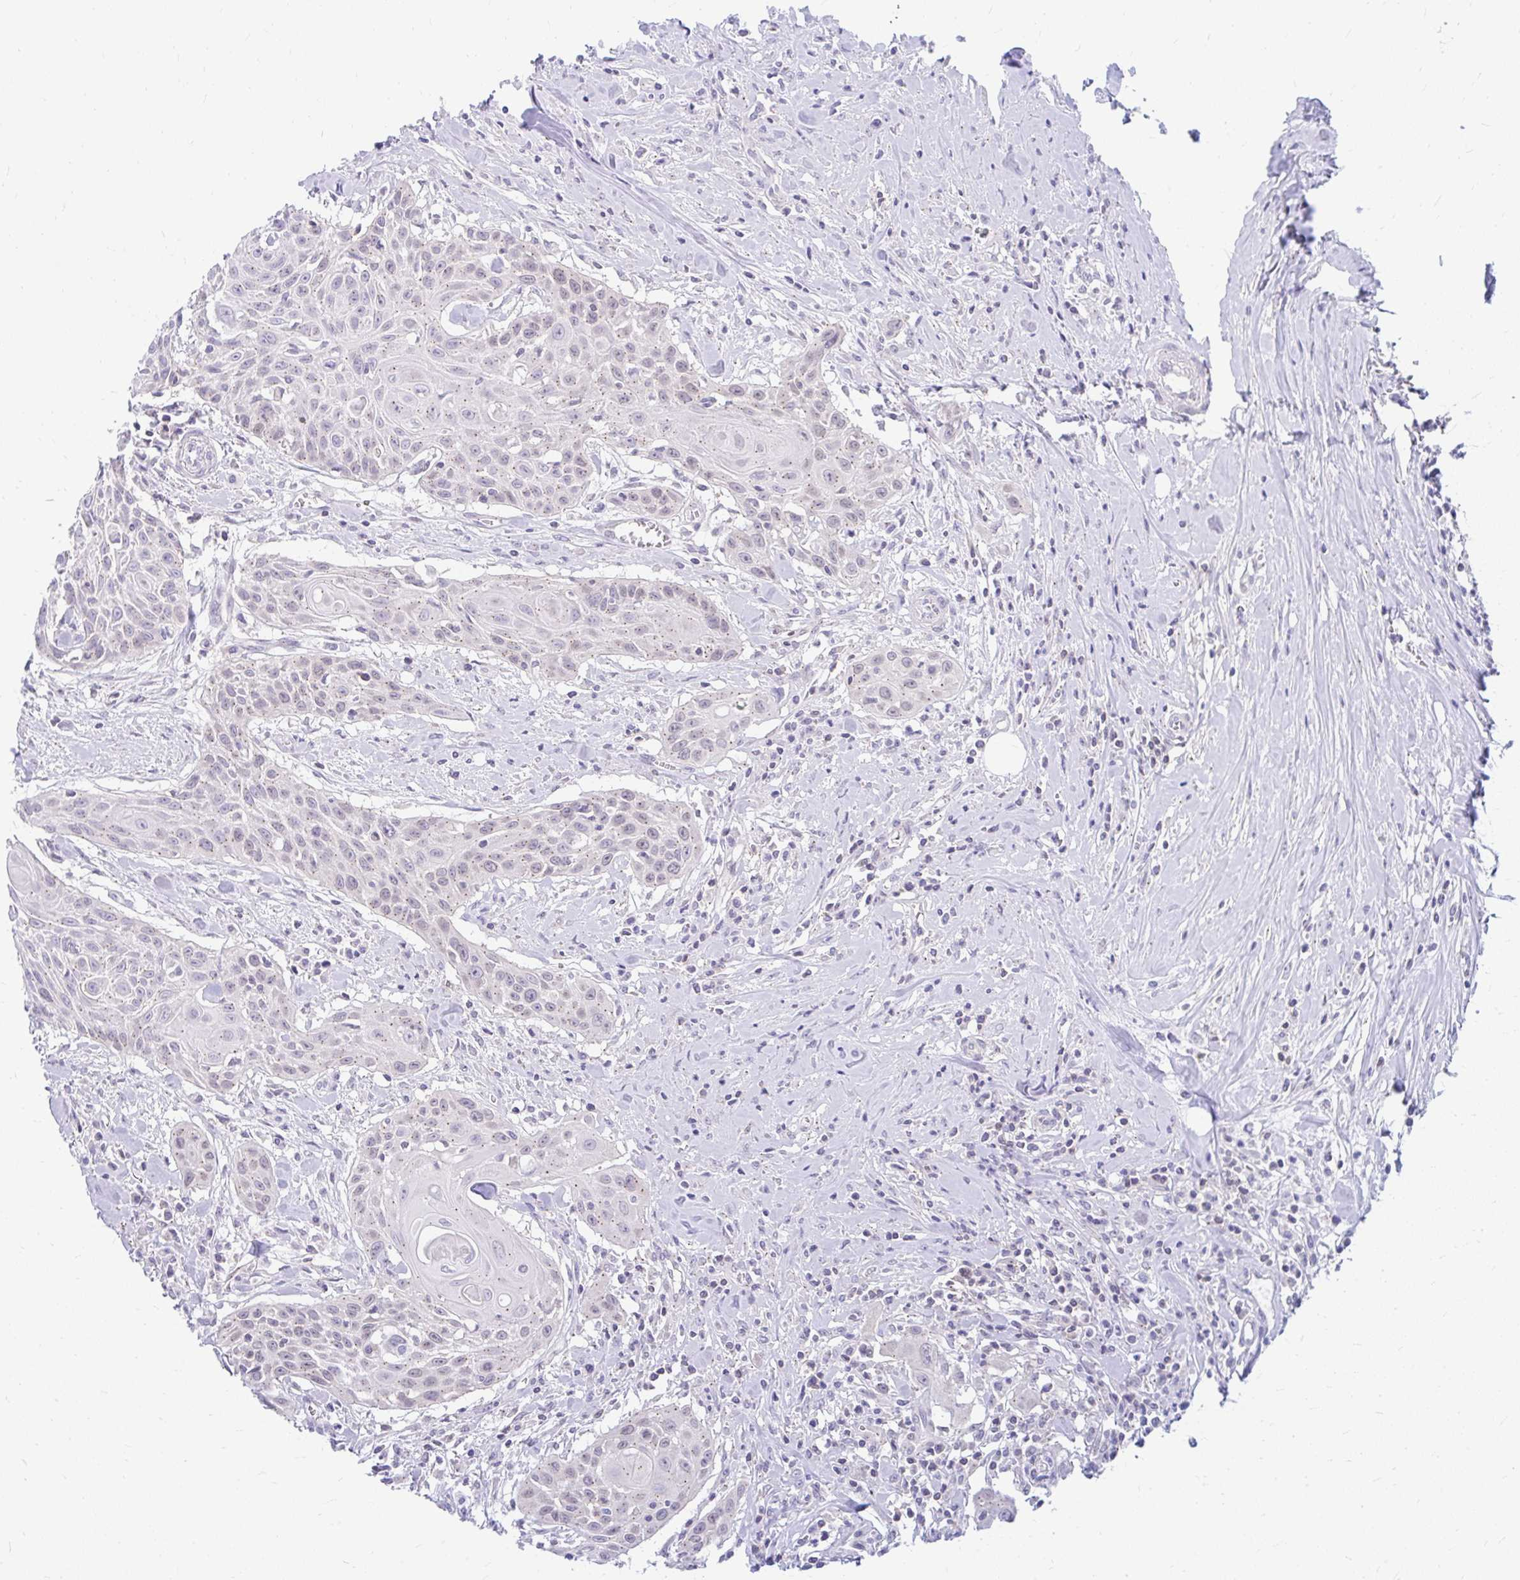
{"staining": {"intensity": "weak", "quantity": "25%-75%", "location": "cytoplasmic/membranous,nuclear"}, "tissue": "head and neck cancer", "cell_type": "Tumor cells", "image_type": "cancer", "snomed": [{"axis": "morphology", "description": "Squamous cell carcinoma, NOS"}, {"axis": "topography", "description": "Lymph node"}, {"axis": "topography", "description": "Salivary gland"}, {"axis": "topography", "description": "Head-Neck"}], "caption": "Squamous cell carcinoma (head and neck) stained with DAB immunohistochemistry demonstrates low levels of weak cytoplasmic/membranous and nuclear expression in about 25%-75% of tumor cells. (DAB (3,3'-diaminobenzidine) = brown stain, brightfield microscopy at high magnification).", "gene": "RADIL", "patient": {"sex": "female", "age": 74}}